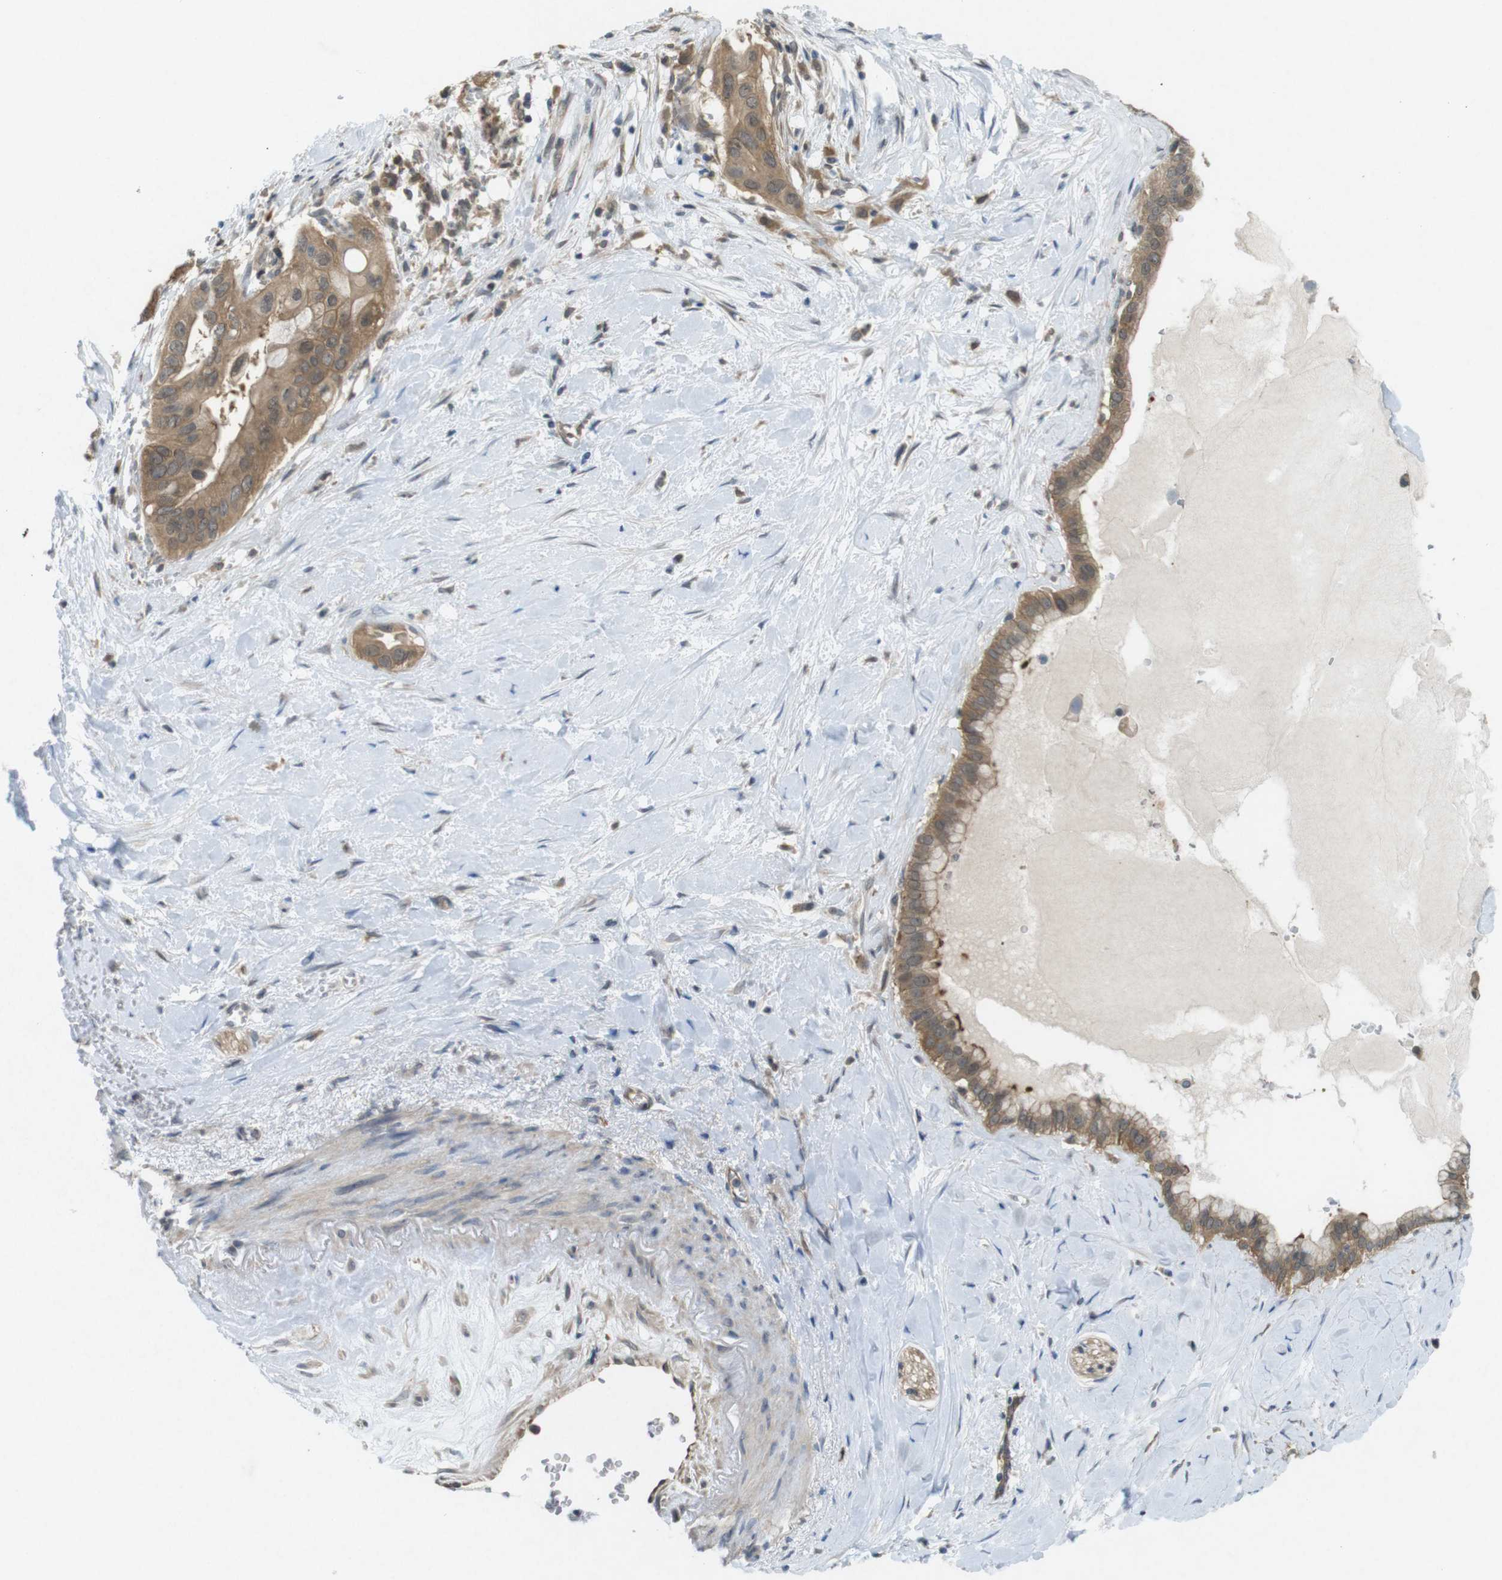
{"staining": {"intensity": "moderate", "quantity": ">75%", "location": "cytoplasmic/membranous"}, "tissue": "pancreatic cancer", "cell_type": "Tumor cells", "image_type": "cancer", "snomed": [{"axis": "morphology", "description": "Adenocarcinoma, NOS"}, {"axis": "topography", "description": "Pancreas"}], "caption": "Moderate cytoplasmic/membranous protein expression is present in approximately >75% of tumor cells in adenocarcinoma (pancreatic).", "gene": "SUGT1", "patient": {"sex": "male", "age": 55}}